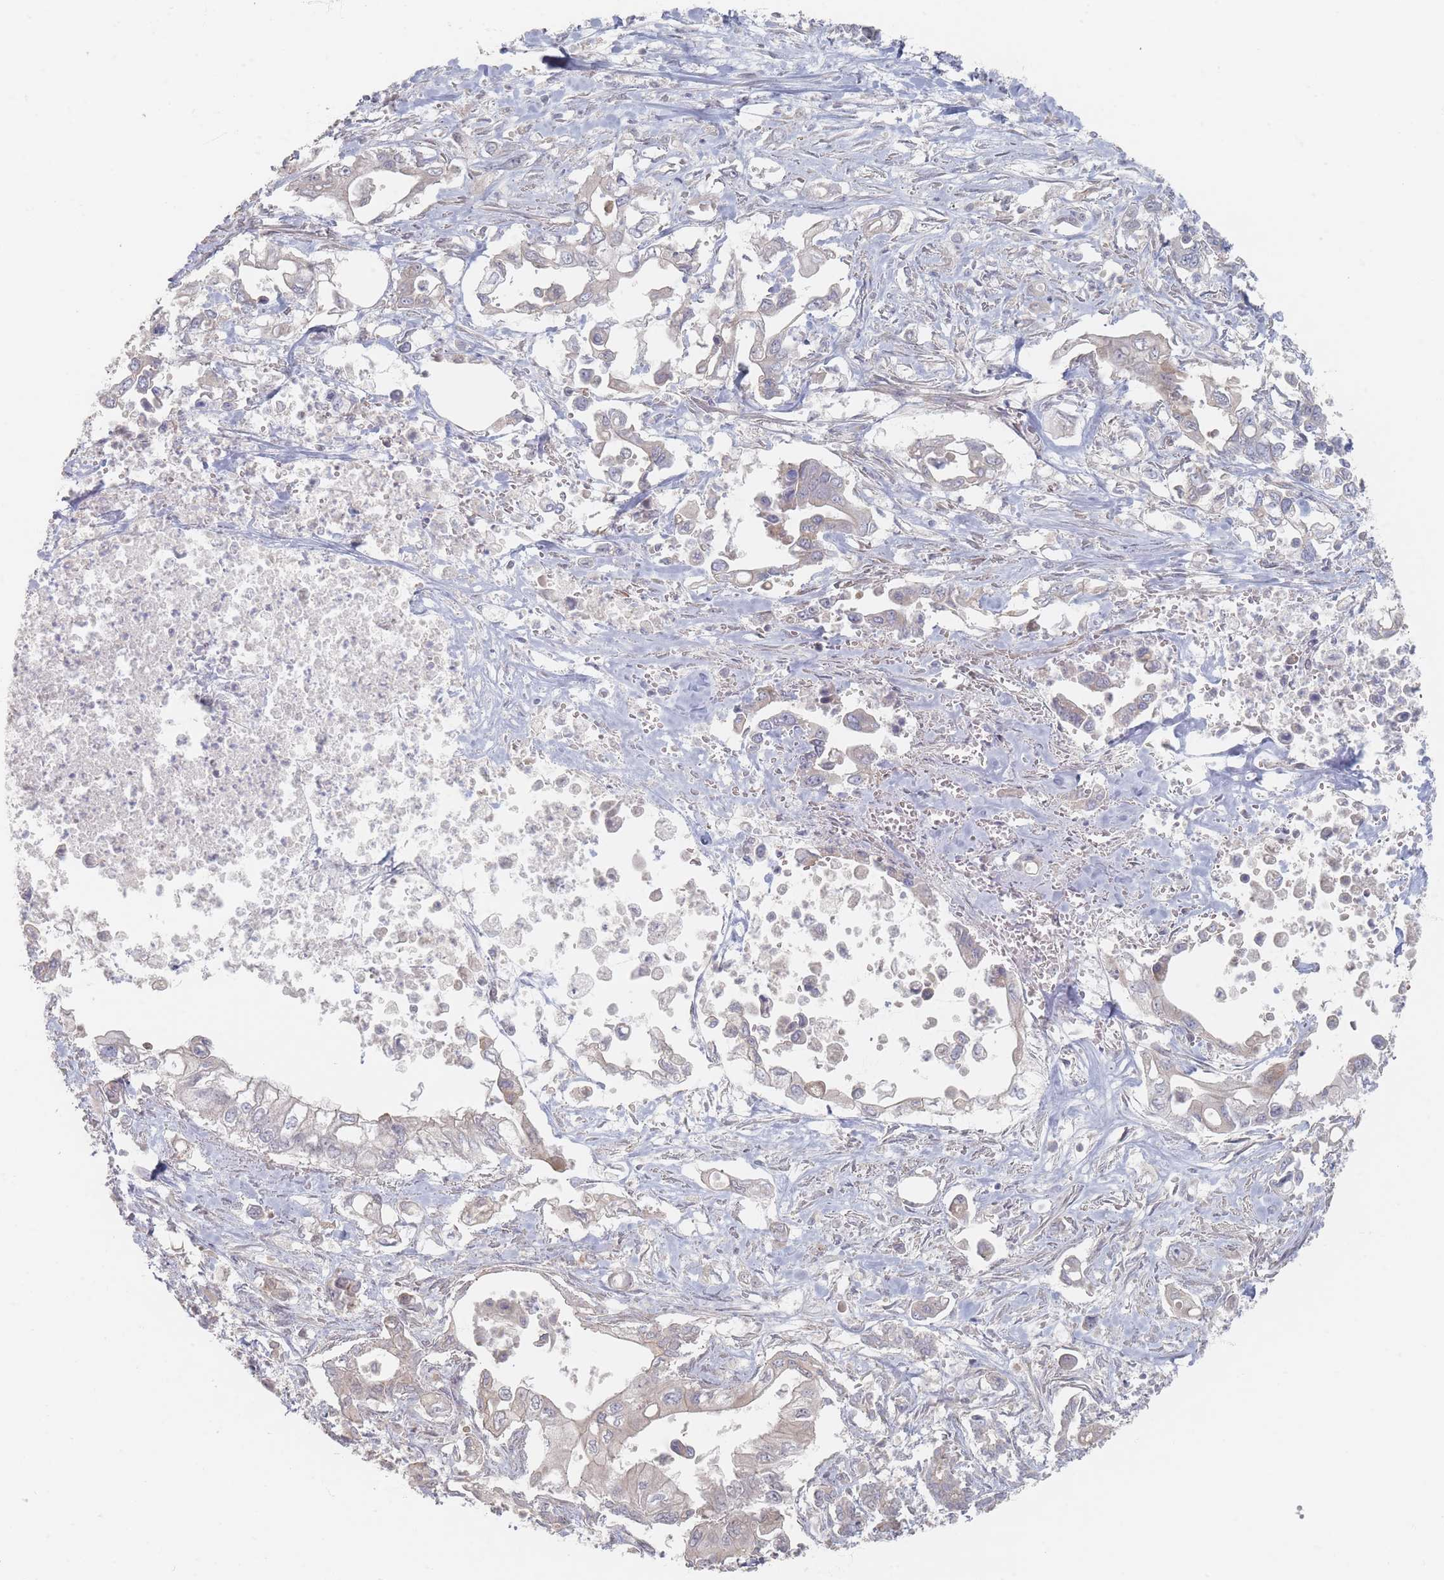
{"staining": {"intensity": "negative", "quantity": "none", "location": "none"}, "tissue": "pancreatic cancer", "cell_type": "Tumor cells", "image_type": "cancer", "snomed": [{"axis": "morphology", "description": "Adenocarcinoma, NOS"}, {"axis": "topography", "description": "Pancreas"}], "caption": "Adenocarcinoma (pancreatic) stained for a protein using immunohistochemistry (IHC) reveals no positivity tumor cells.", "gene": "GLE1", "patient": {"sex": "male", "age": 61}}